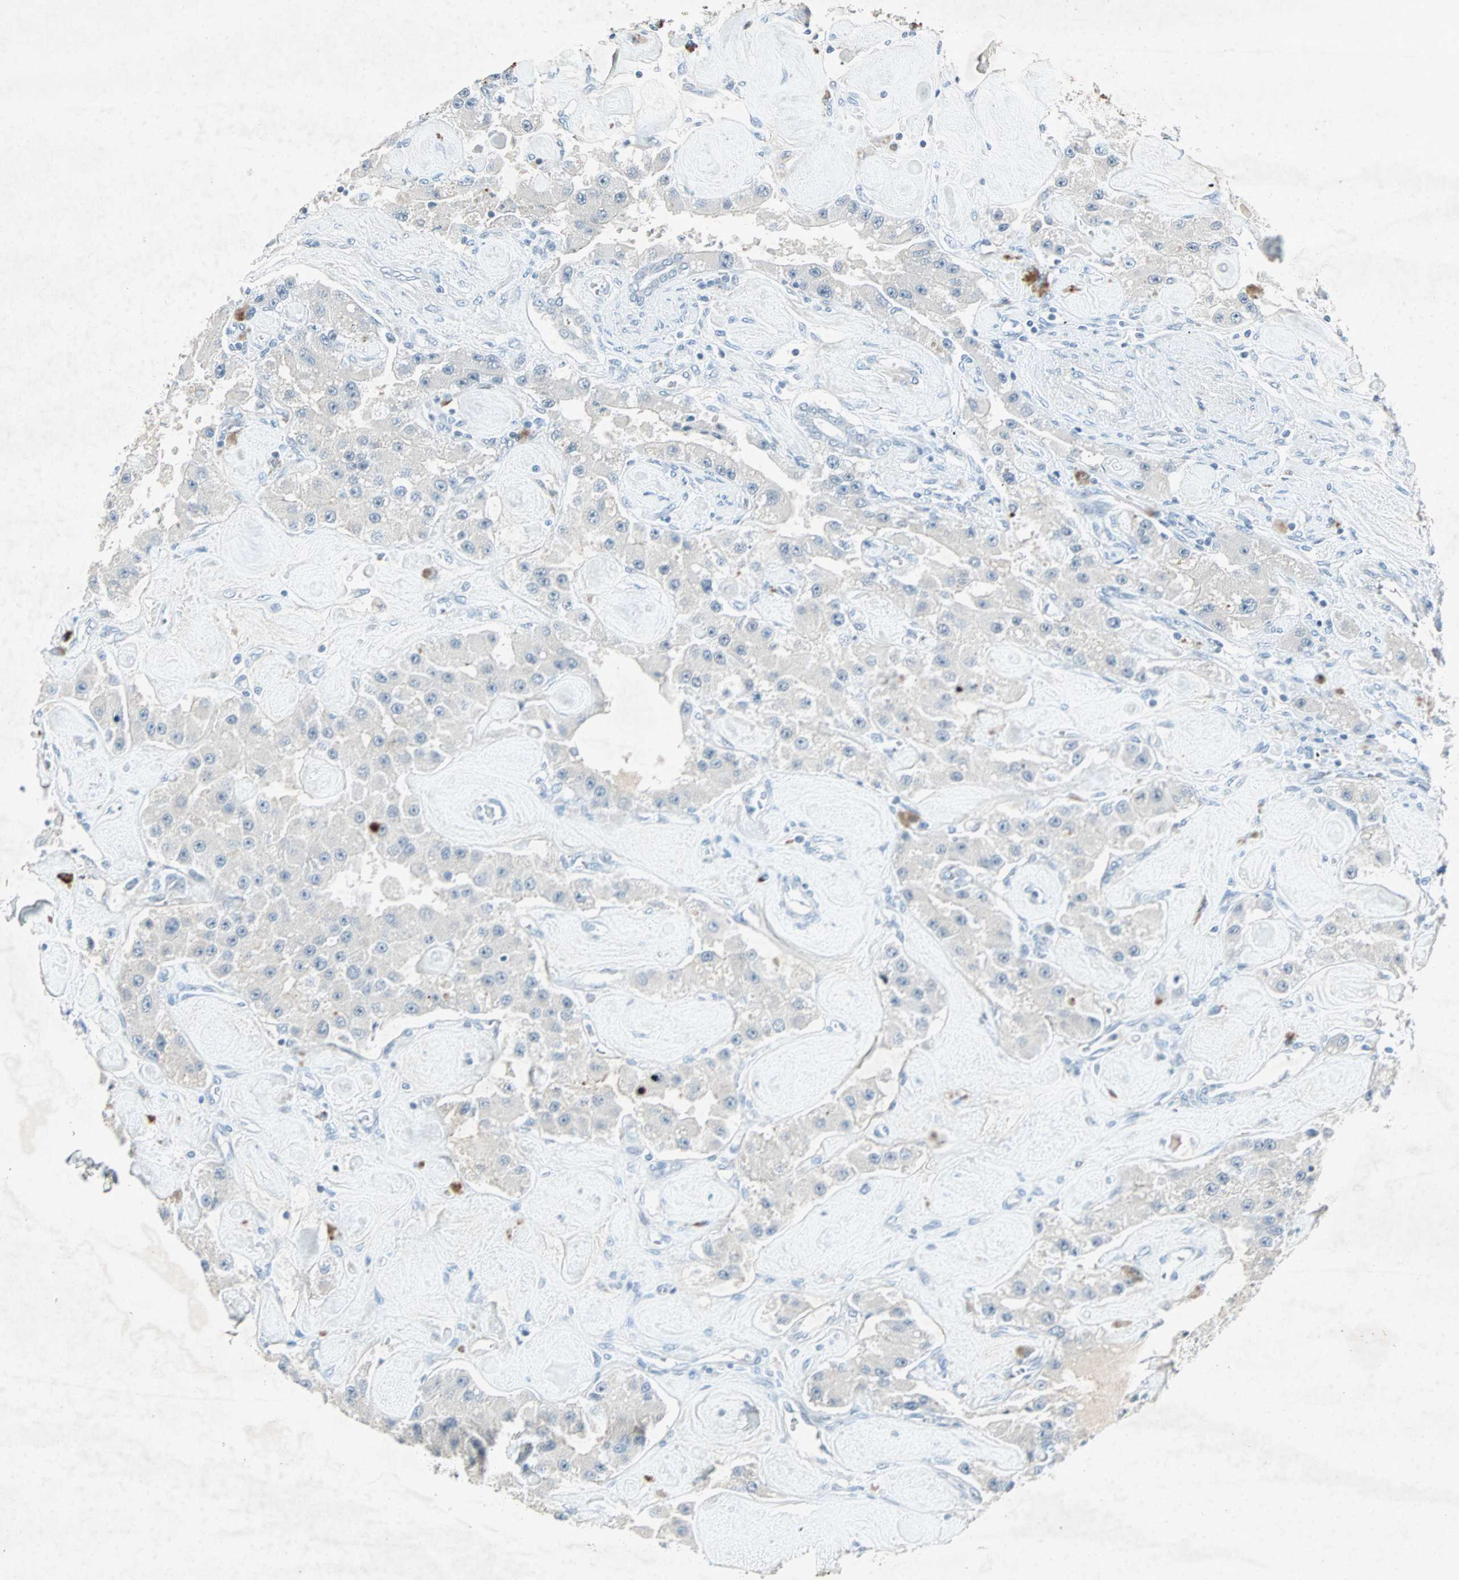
{"staining": {"intensity": "negative", "quantity": "none", "location": "none"}, "tissue": "carcinoid", "cell_type": "Tumor cells", "image_type": "cancer", "snomed": [{"axis": "morphology", "description": "Carcinoid, malignant, NOS"}, {"axis": "topography", "description": "Pancreas"}], "caption": "Immunohistochemistry histopathology image of carcinoid stained for a protein (brown), which reveals no expression in tumor cells.", "gene": "LANCL3", "patient": {"sex": "male", "age": 41}}